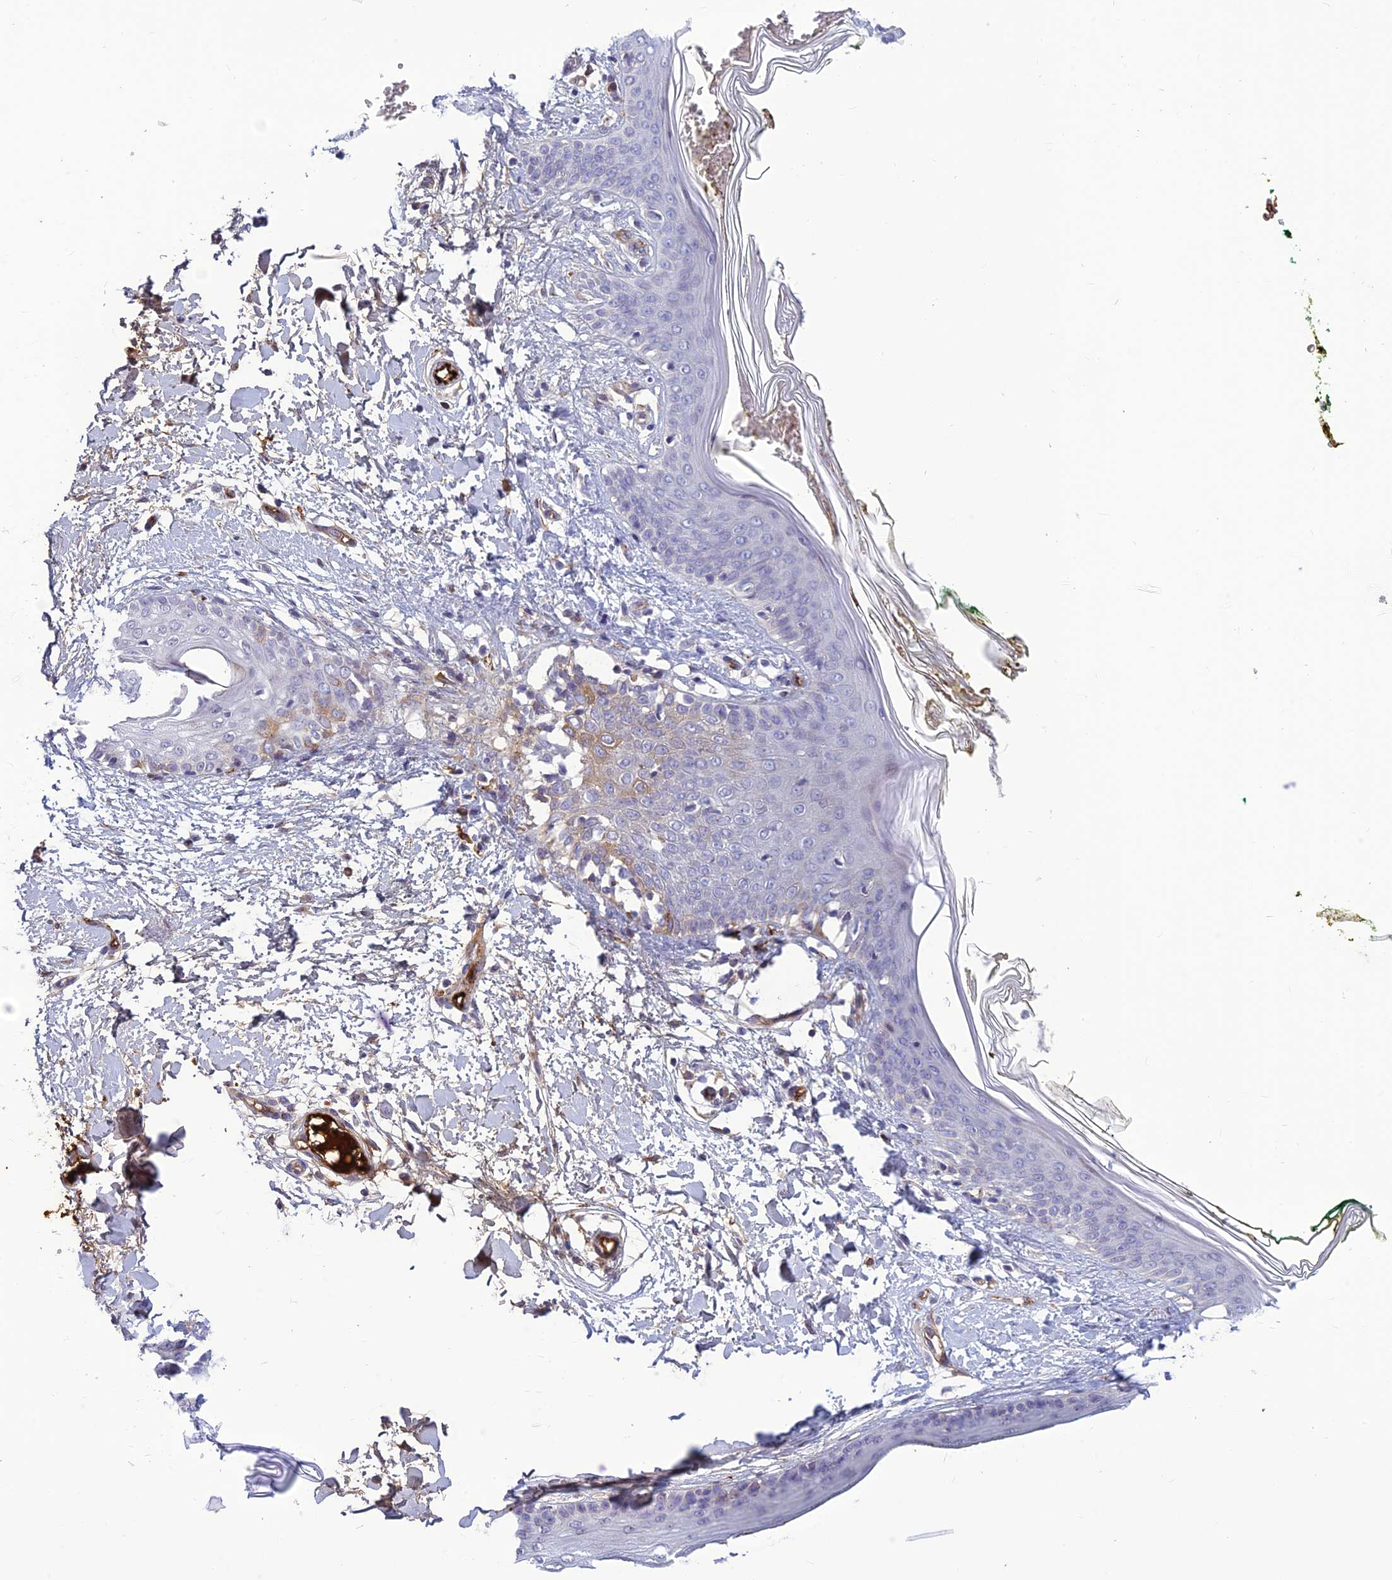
{"staining": {"intensity": "negative", "quantity": "none", "location": "none"}, "tissue": "skin", "cell_type": "Fibroblasts", "image_type": "normal", "snomed": [{"axis": "morphology", "description": "Normal tissue, NOS"}, {"axis": "topography", "description": "Skin"}], "caption": "Human skin stained for a protein using immunohistochemistry exhibits no staining in fibroblasts.", "gene": "CLEC11A", "patient": {"sex": "female", "age": 34}}